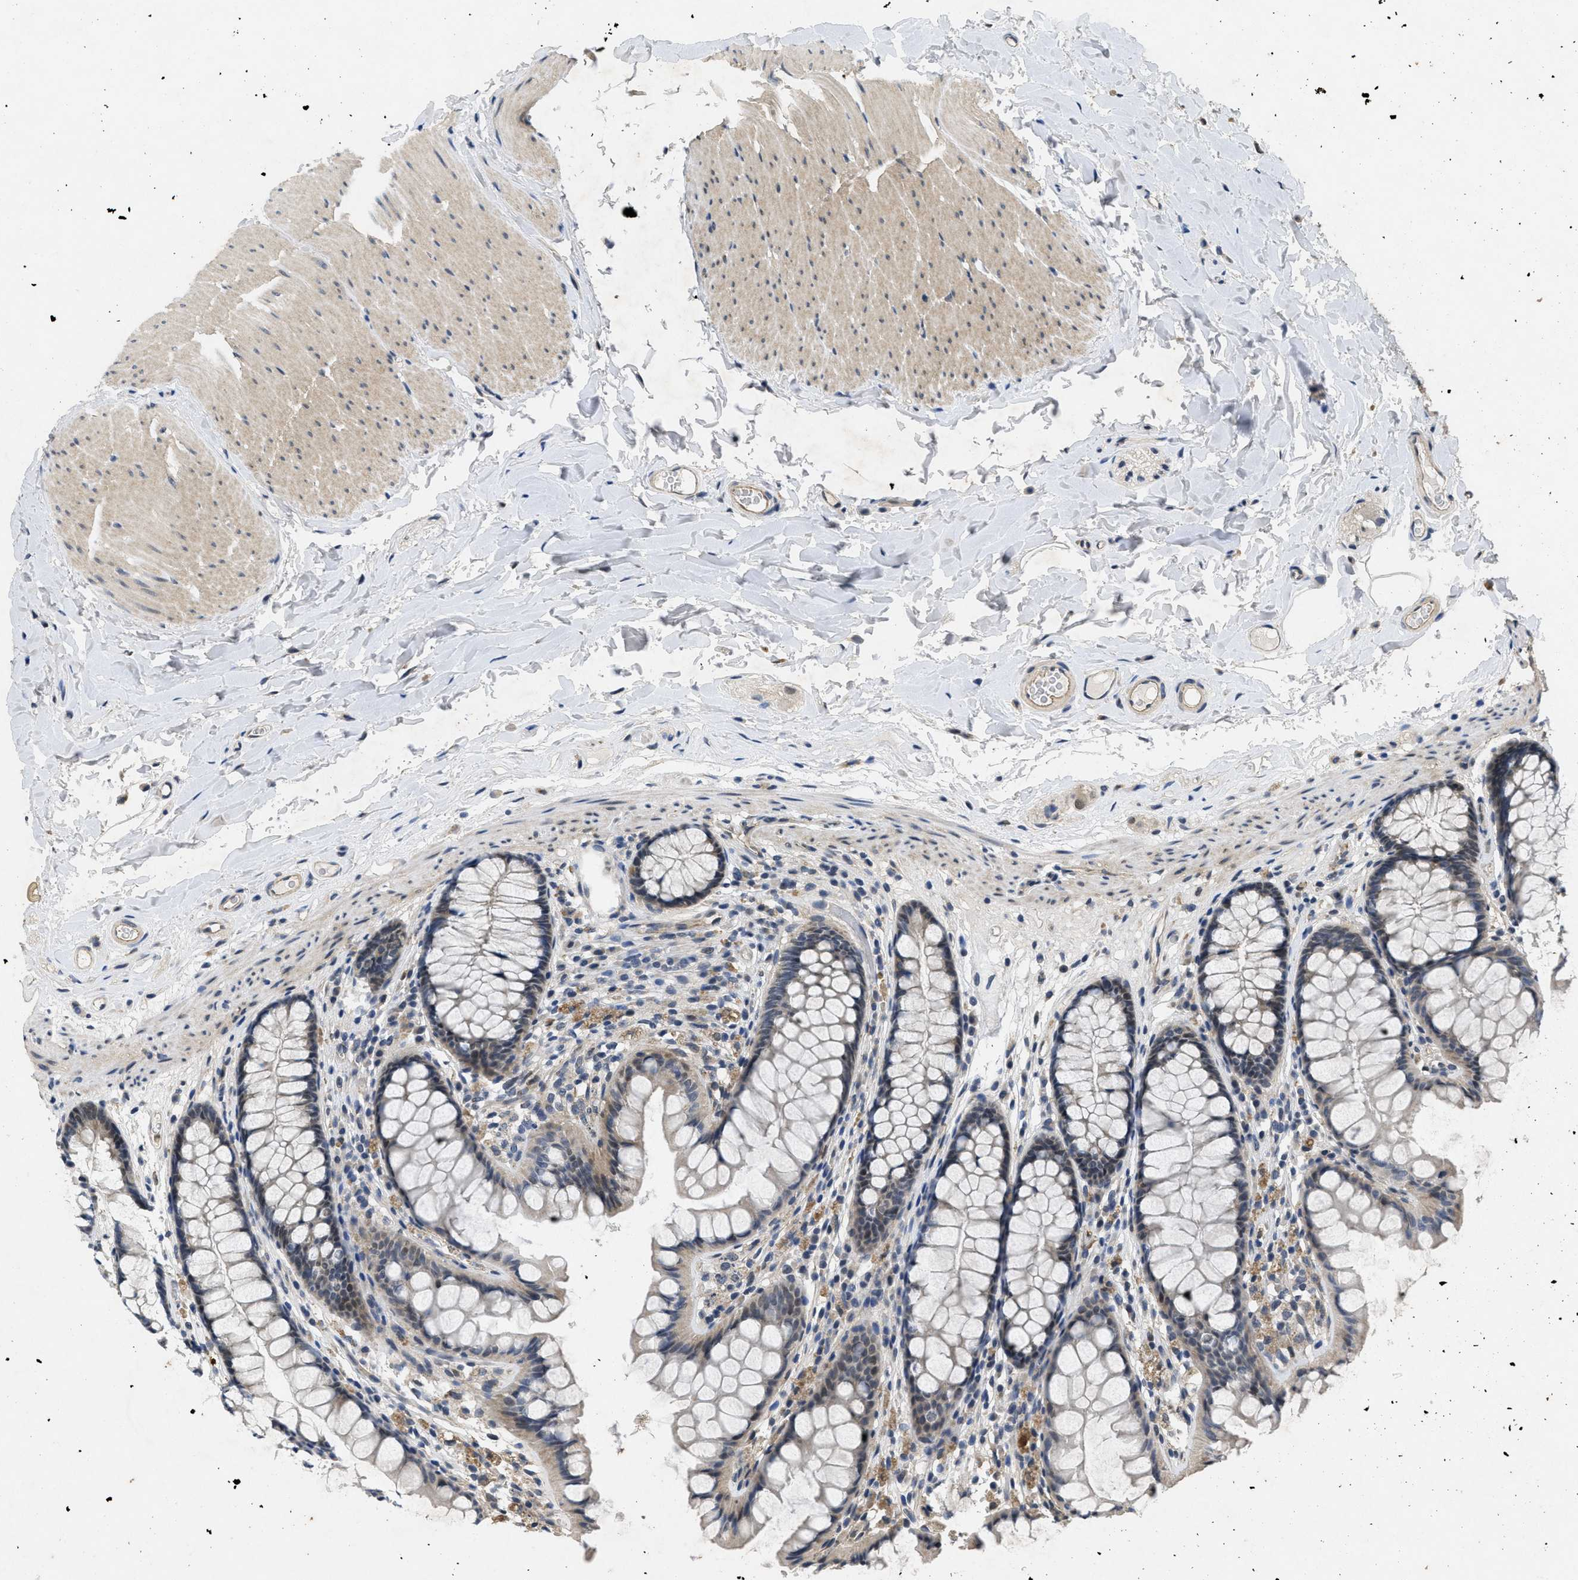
{"staining": {"intensity": "weak", "quantity": ">75%", "location": "cytoplasmic/membranous"}, "tissue": "colon", "cell_type": "Endothelial cells", "image_type": "normal", "snomed": [{"axis": "morphology", "description": "Normal tissue, NOS"}, {"axis": "topography", "description": "Colon"}], "caption": "Immunohistochemical staining of benign colon reveals >75% levels of weak cytoplasmic/membranous protein positivity in approximately >75% of endothelial cells. Nuclei are stained in blue.", "gene": "PAPOLG", "patient": {"sex": "female", "age": 55}}